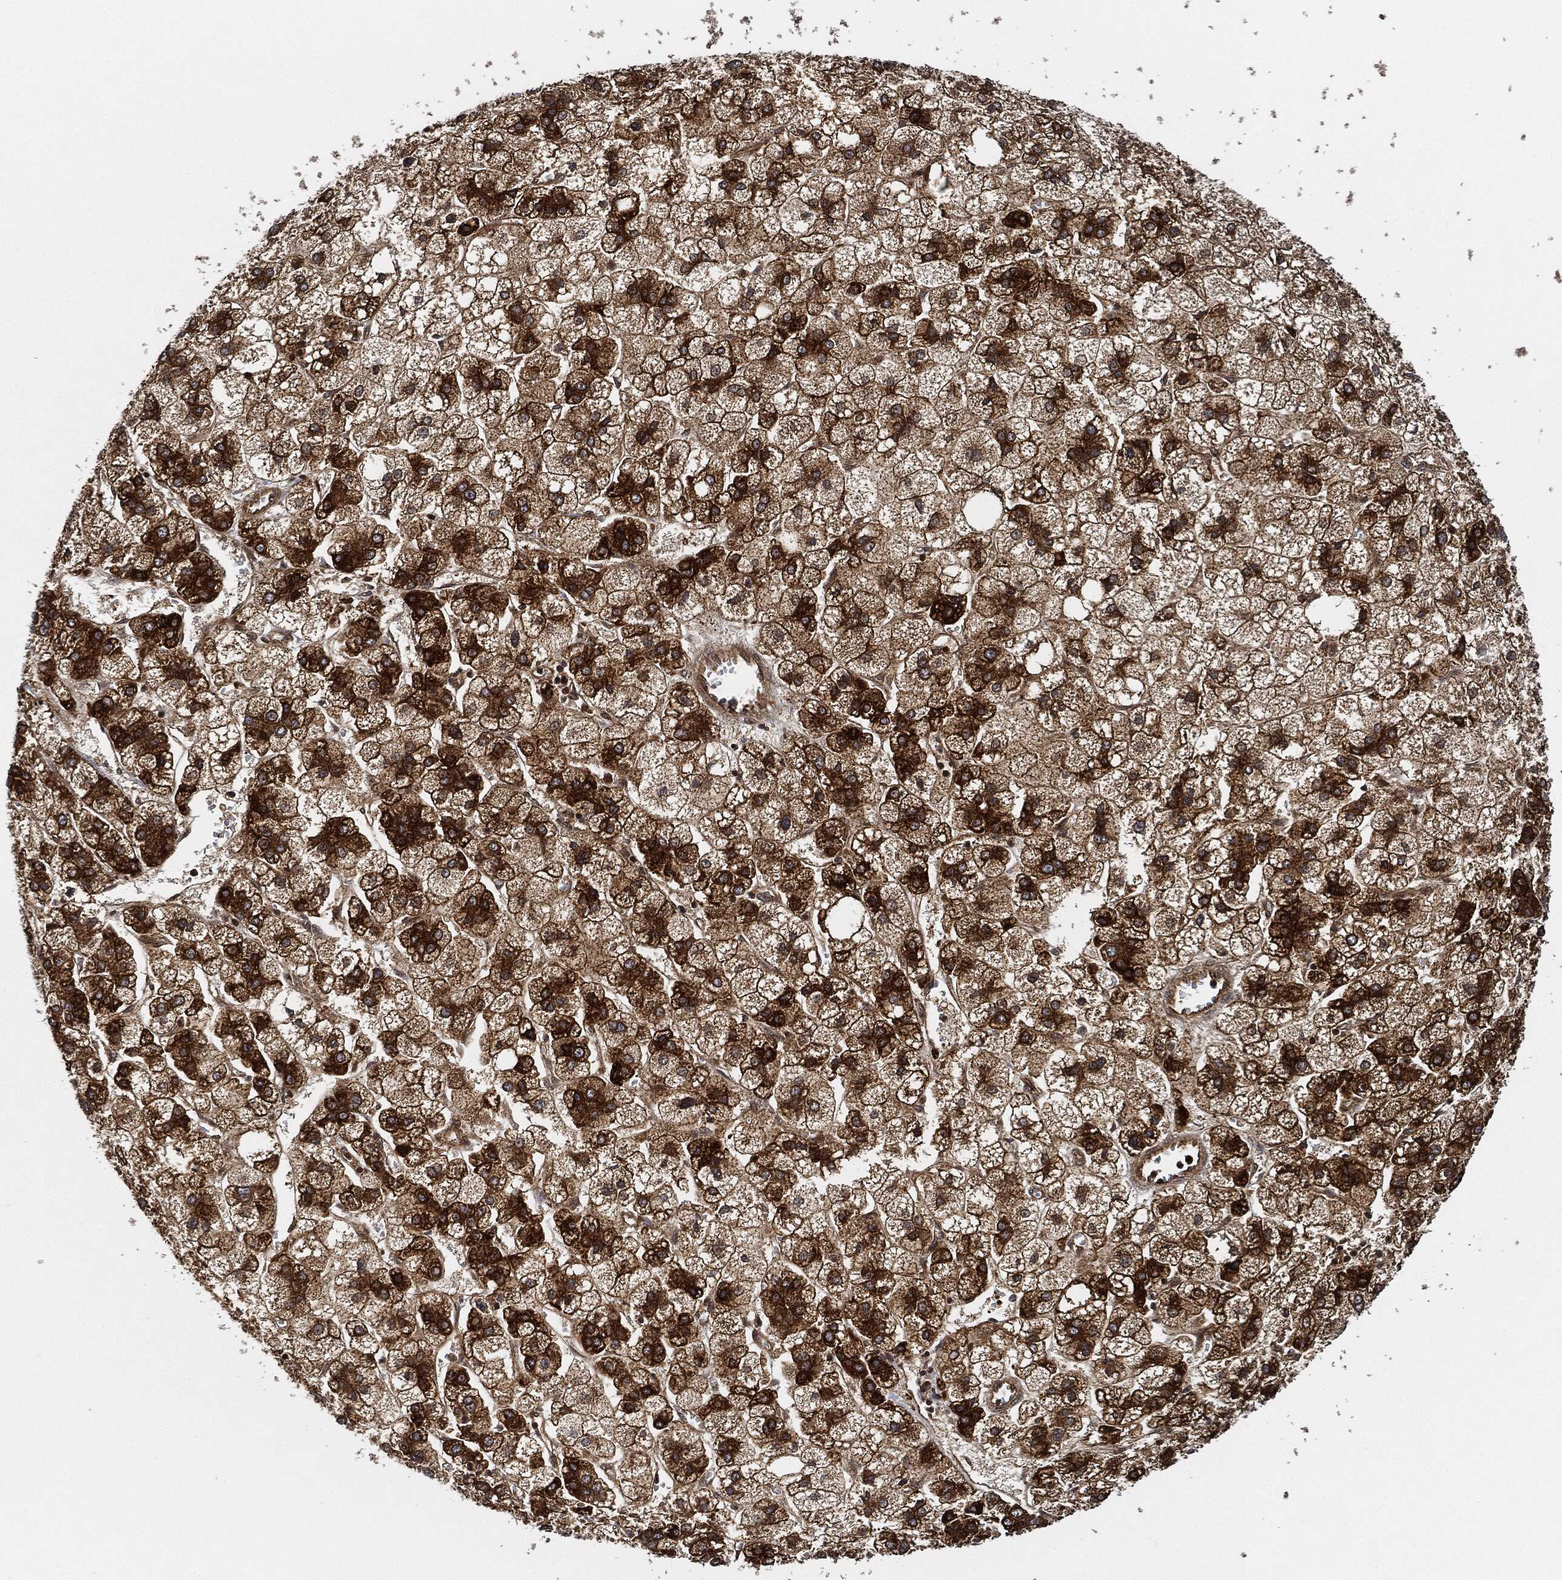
{"staining": {"intensity": "strong", "quantity": "25%-75%", "location": "cytoplasmic/membranous"}, "tissue": "liver cancer", "cell_type": "Tumor cells", "image_type": "cancer", "snomed": [{"axis": "morphology", "description": "Carcinoma, Hepatocellular, NOS"}, {"axis": "topography", "description": "Liver"}], "caption": "Liver cancer (hepatocellular carcinoma) stained with DAB immunohistochemistry (IHC) shows high levels of strong cytoplasmic/membranous positivity in approximately 25%-75% of tumor cells.", "gene": "MAP3K3", "patient": {"sex": "male", "age": 73}}